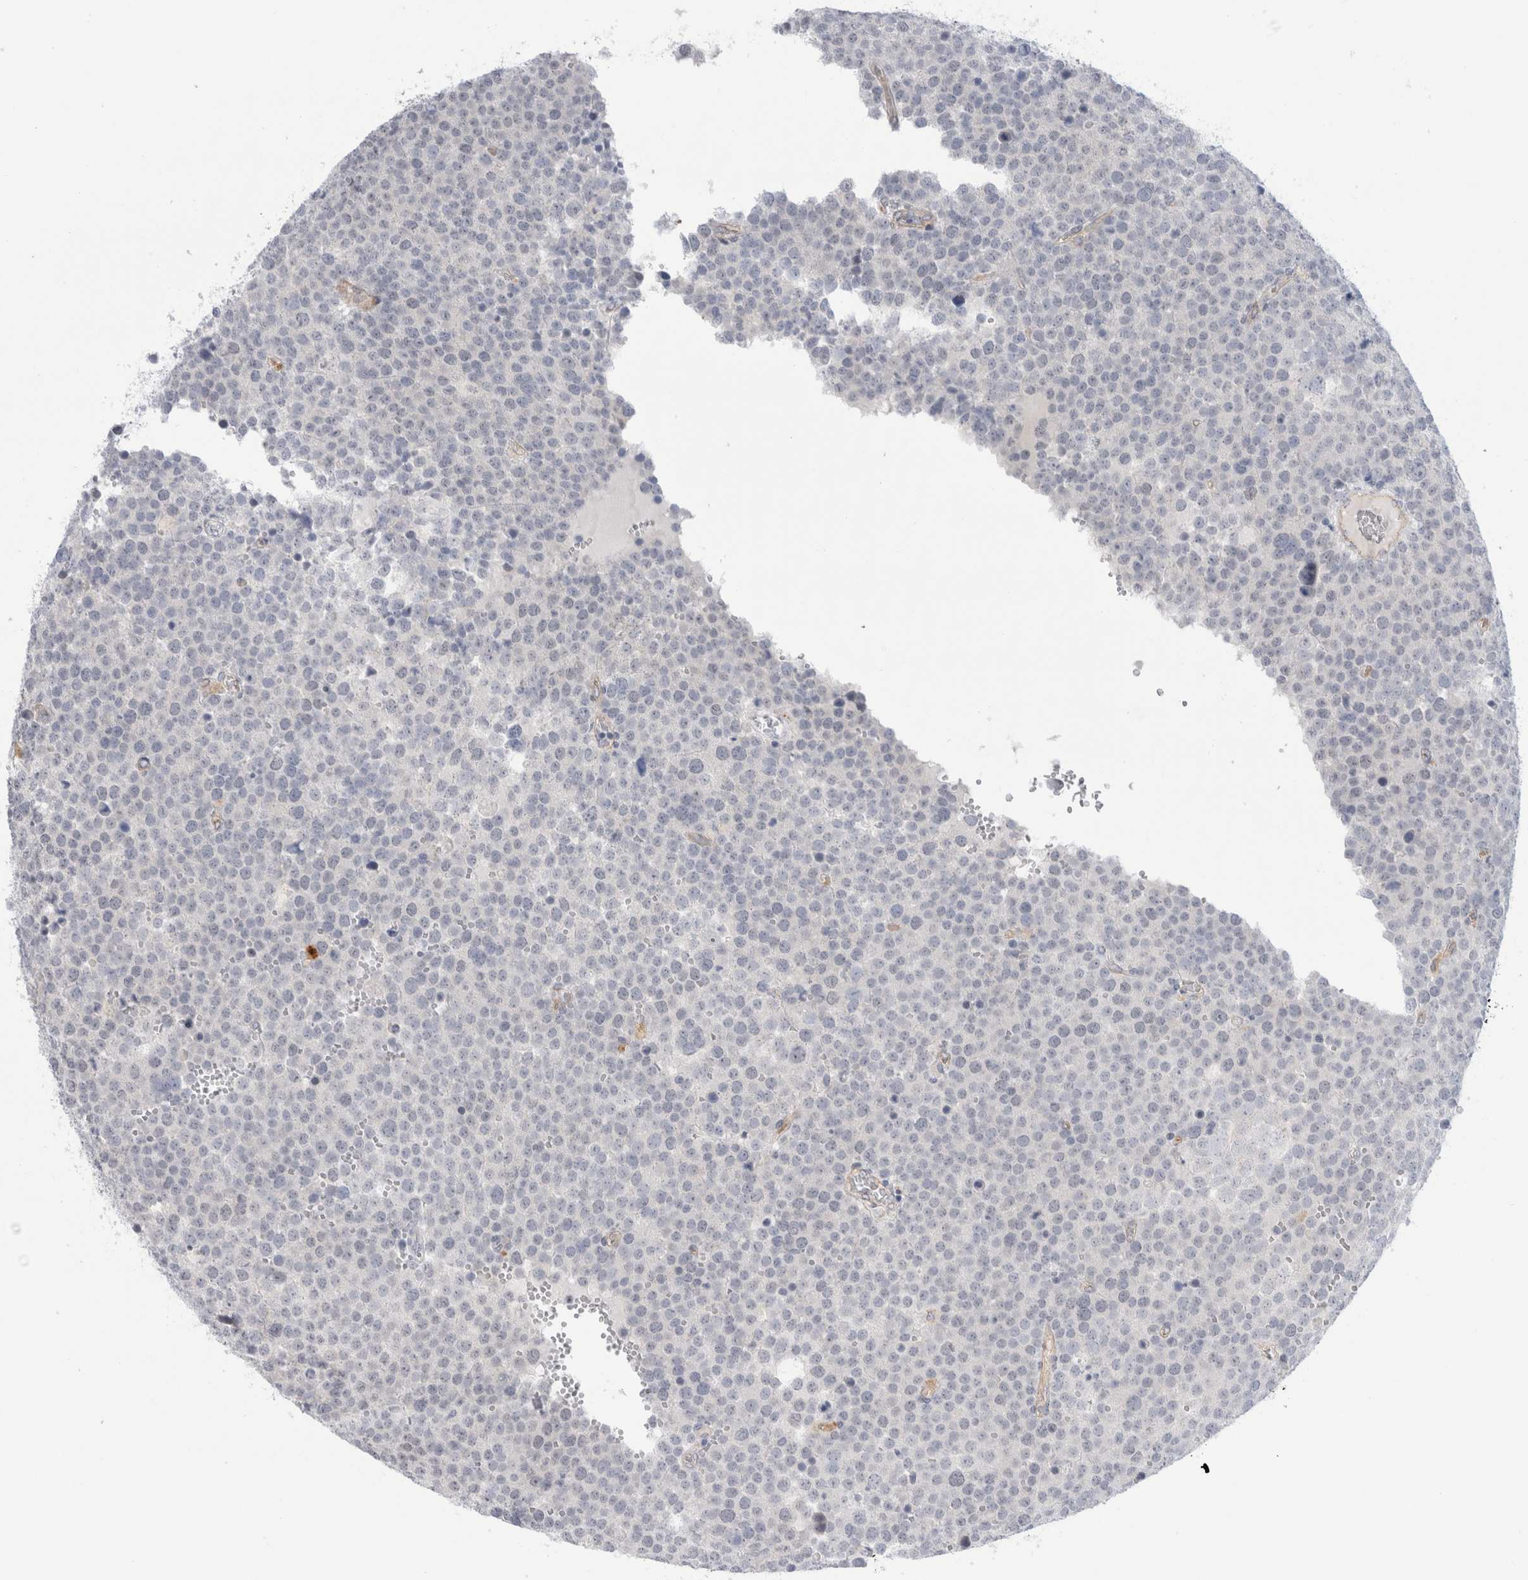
{"staining": {"intensity": "negative", "quantity": "none", "location": "none"}, "tissue": "testis cancer", "cell_type": "Tumor cells", "image_type": "cancer", "snomed": [{"axis": "morphology", "description": "Seminoma, NOS"}, {"axis": "topography", "description": "Testis"}], "caption": "Immunohistochemical staining of human testis cancer (seminoma) exhibits no significant positivity in tumor cells.", "gene": "ANKMY1", "patient": {"sex": "male", "age": 71}}